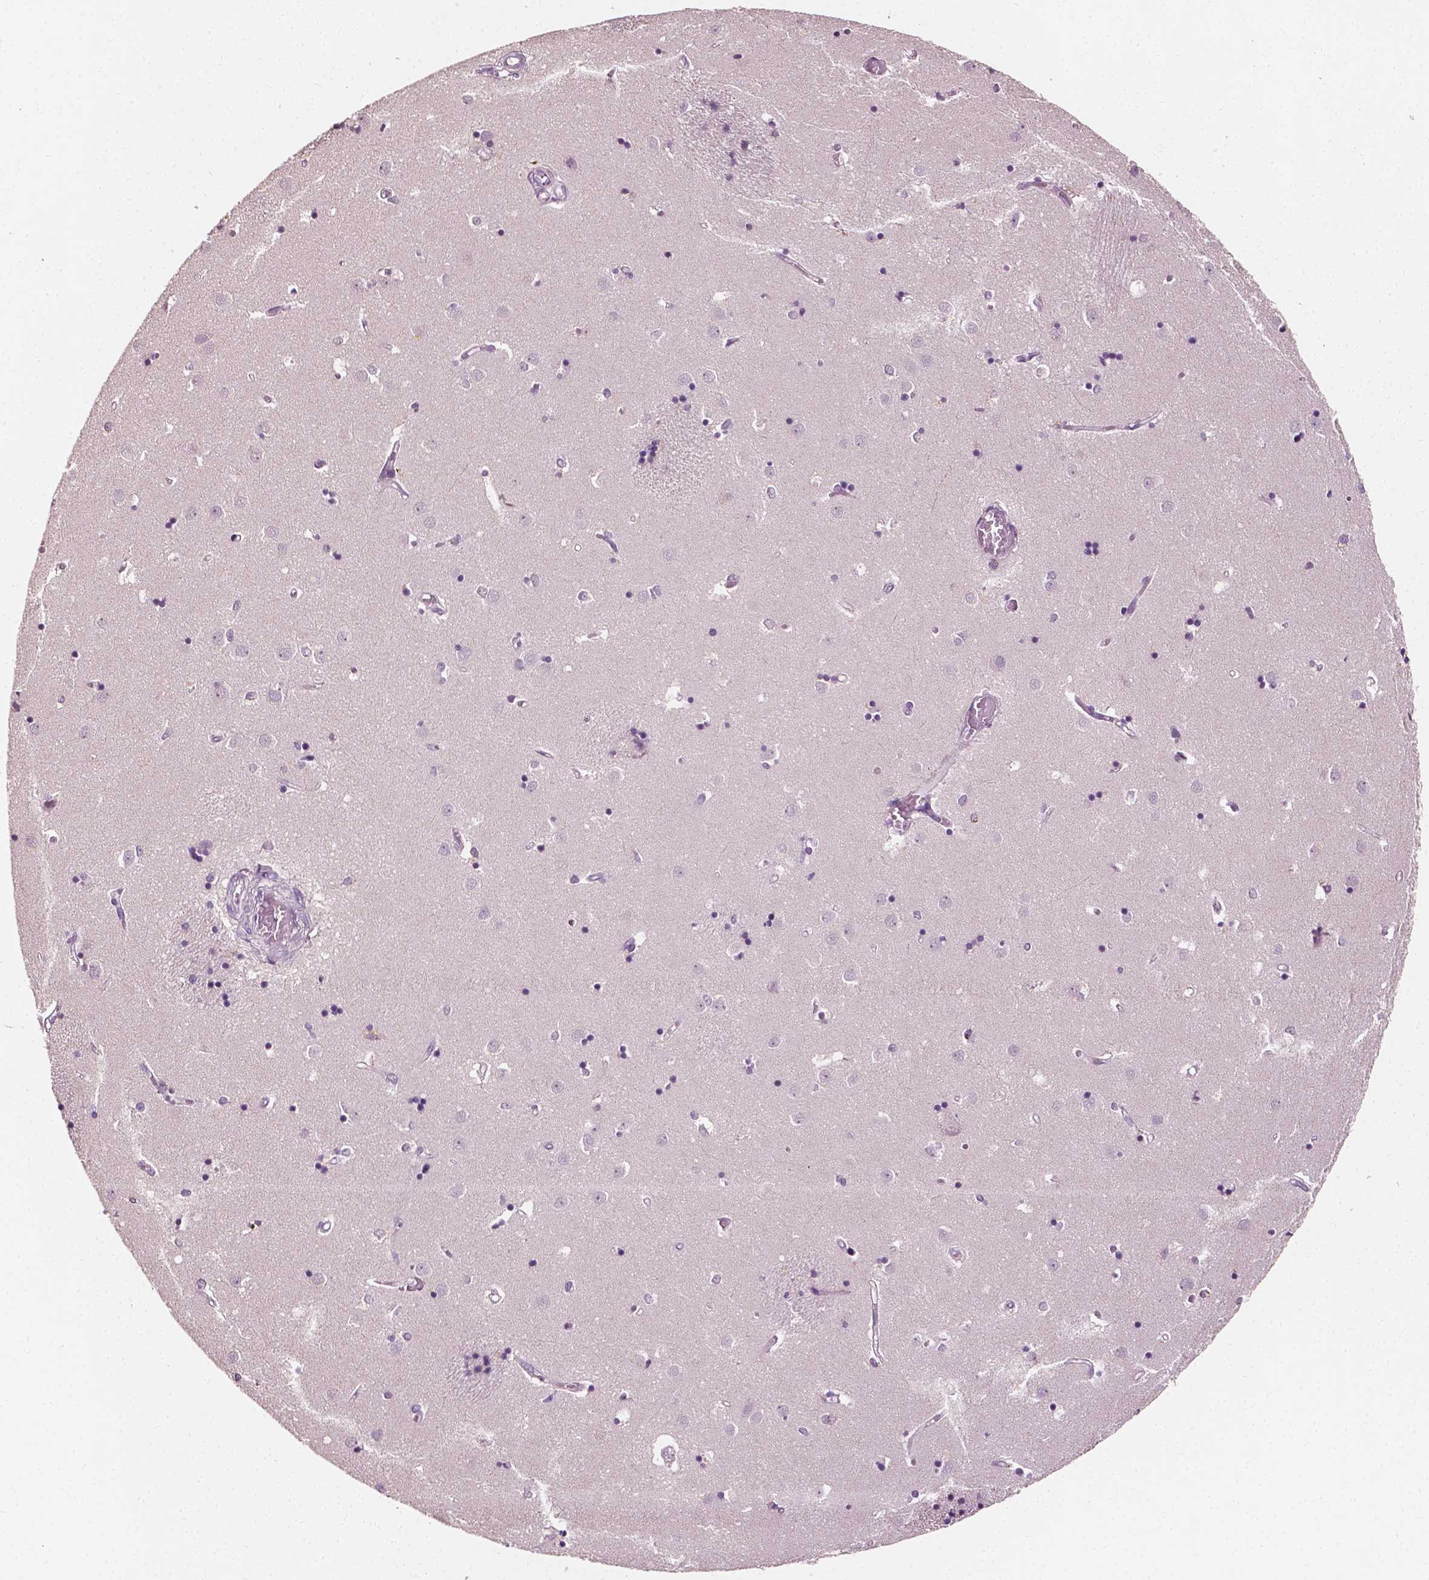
{"staining": {"intensity": "negative", "quantity": "none", "location": "none"}, "tissue": "caudate", "cell_type": "Glial cells", "image_type": "normal", "snomed": [{"axis": "morphology", "description": "Normal tissue, NOS"}, {"axis": "topography", "description": "Lateral ventricle wall"}], "caption": "Glial cells show no significant expression in unremarkable caudate. (DAB immunohistochemistry (IHC) visualized using brightfield microscopy, high magnification).", "gene": "PLA2R1", "patient": {"sex": "male", "age": 54}}